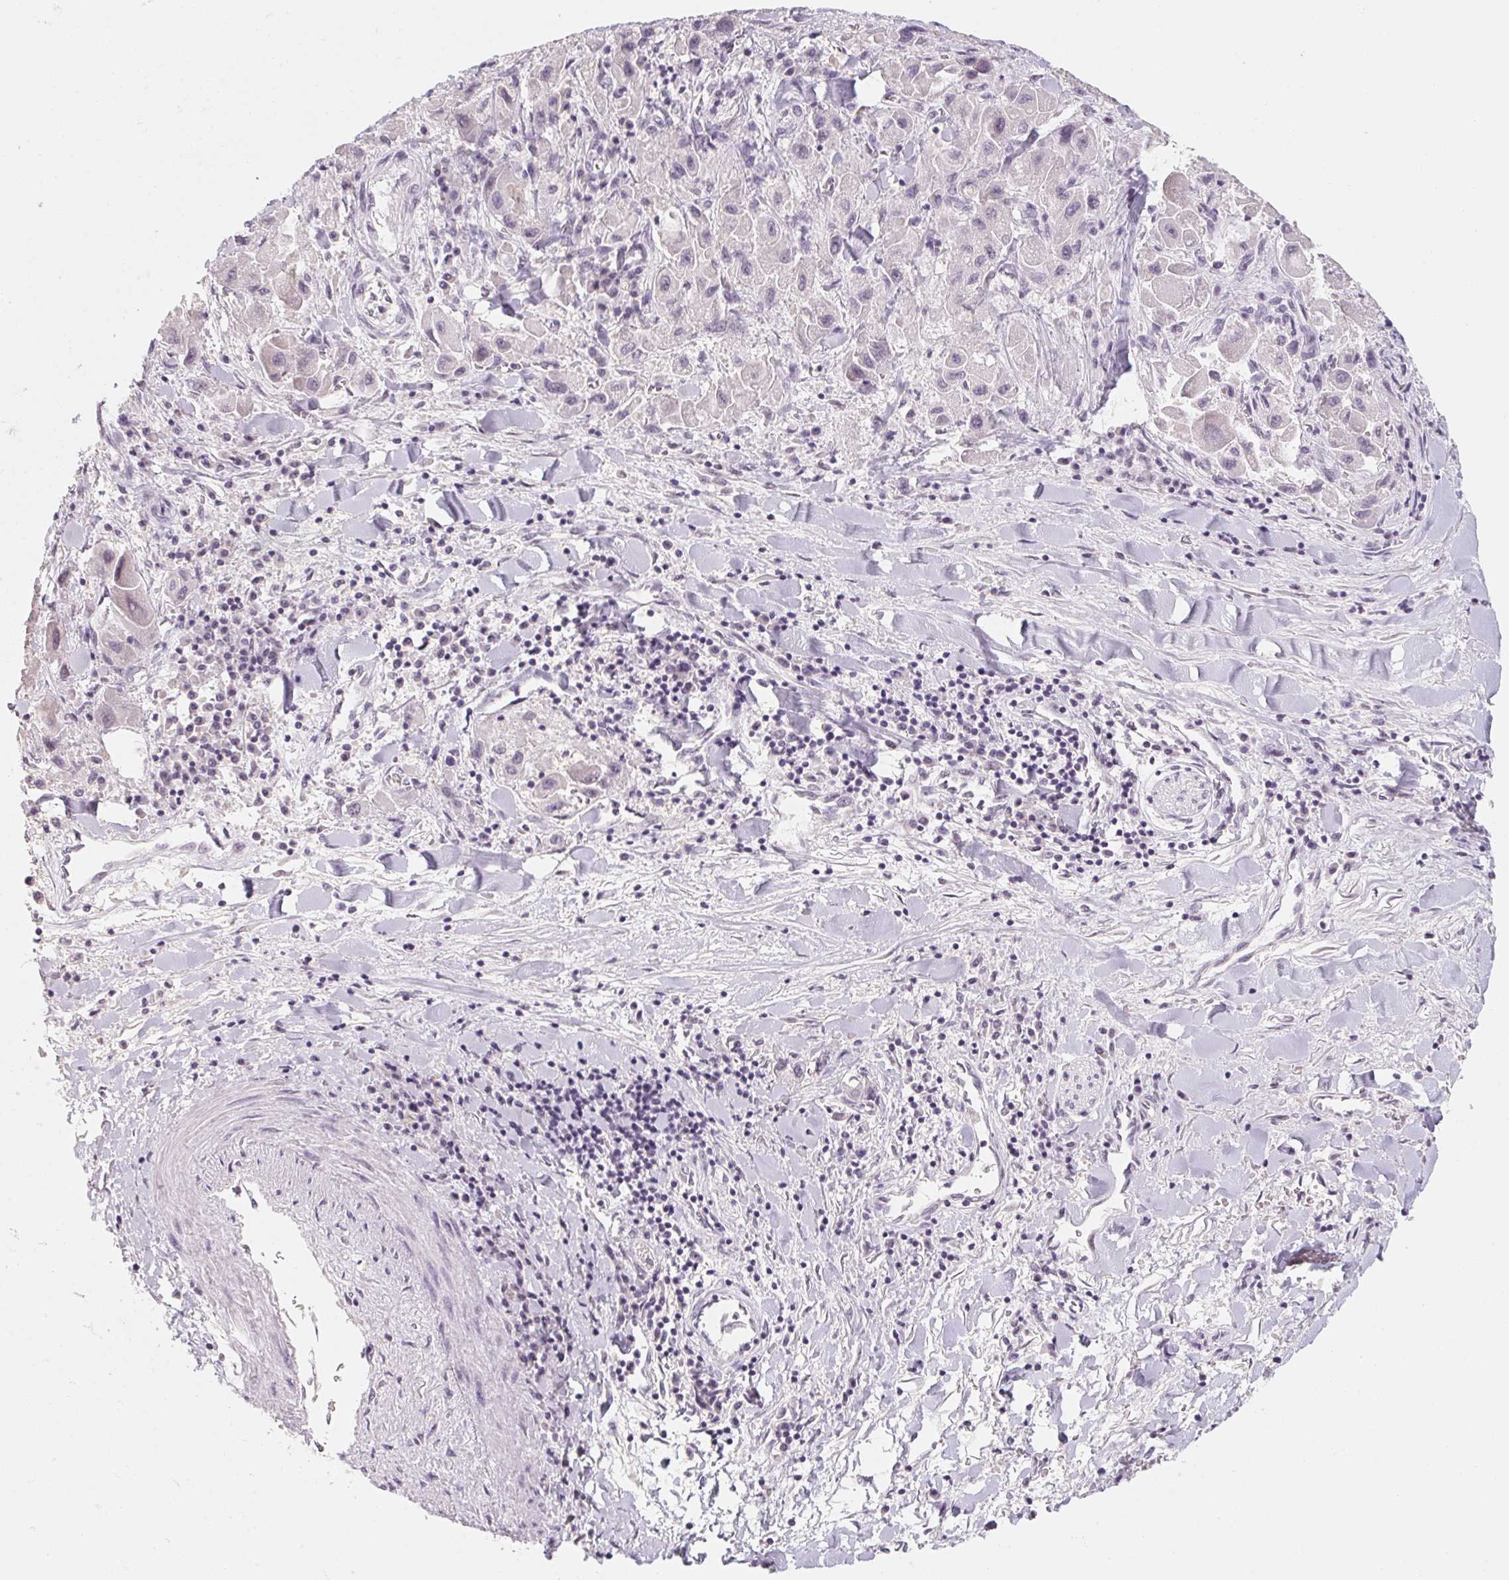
{"staining": {"intensity": "negative", "quantity": "none", "location": "none"}, "tissue": "liver cancer", "cell_type": "Tumor cells", "image_type": "cancer", "snomed": [{"axis": "morphology", "description": "Carcinoma, Hepatocellular, NOS"}, {"axis": "topography", "description": "Liver"}], "caption": "Liver cancer was stained to show a protein in brown. There is no significant staining in tumor cells.", "gene": "CAPZA3", "patient": {"sex": "male", "age": 24}}